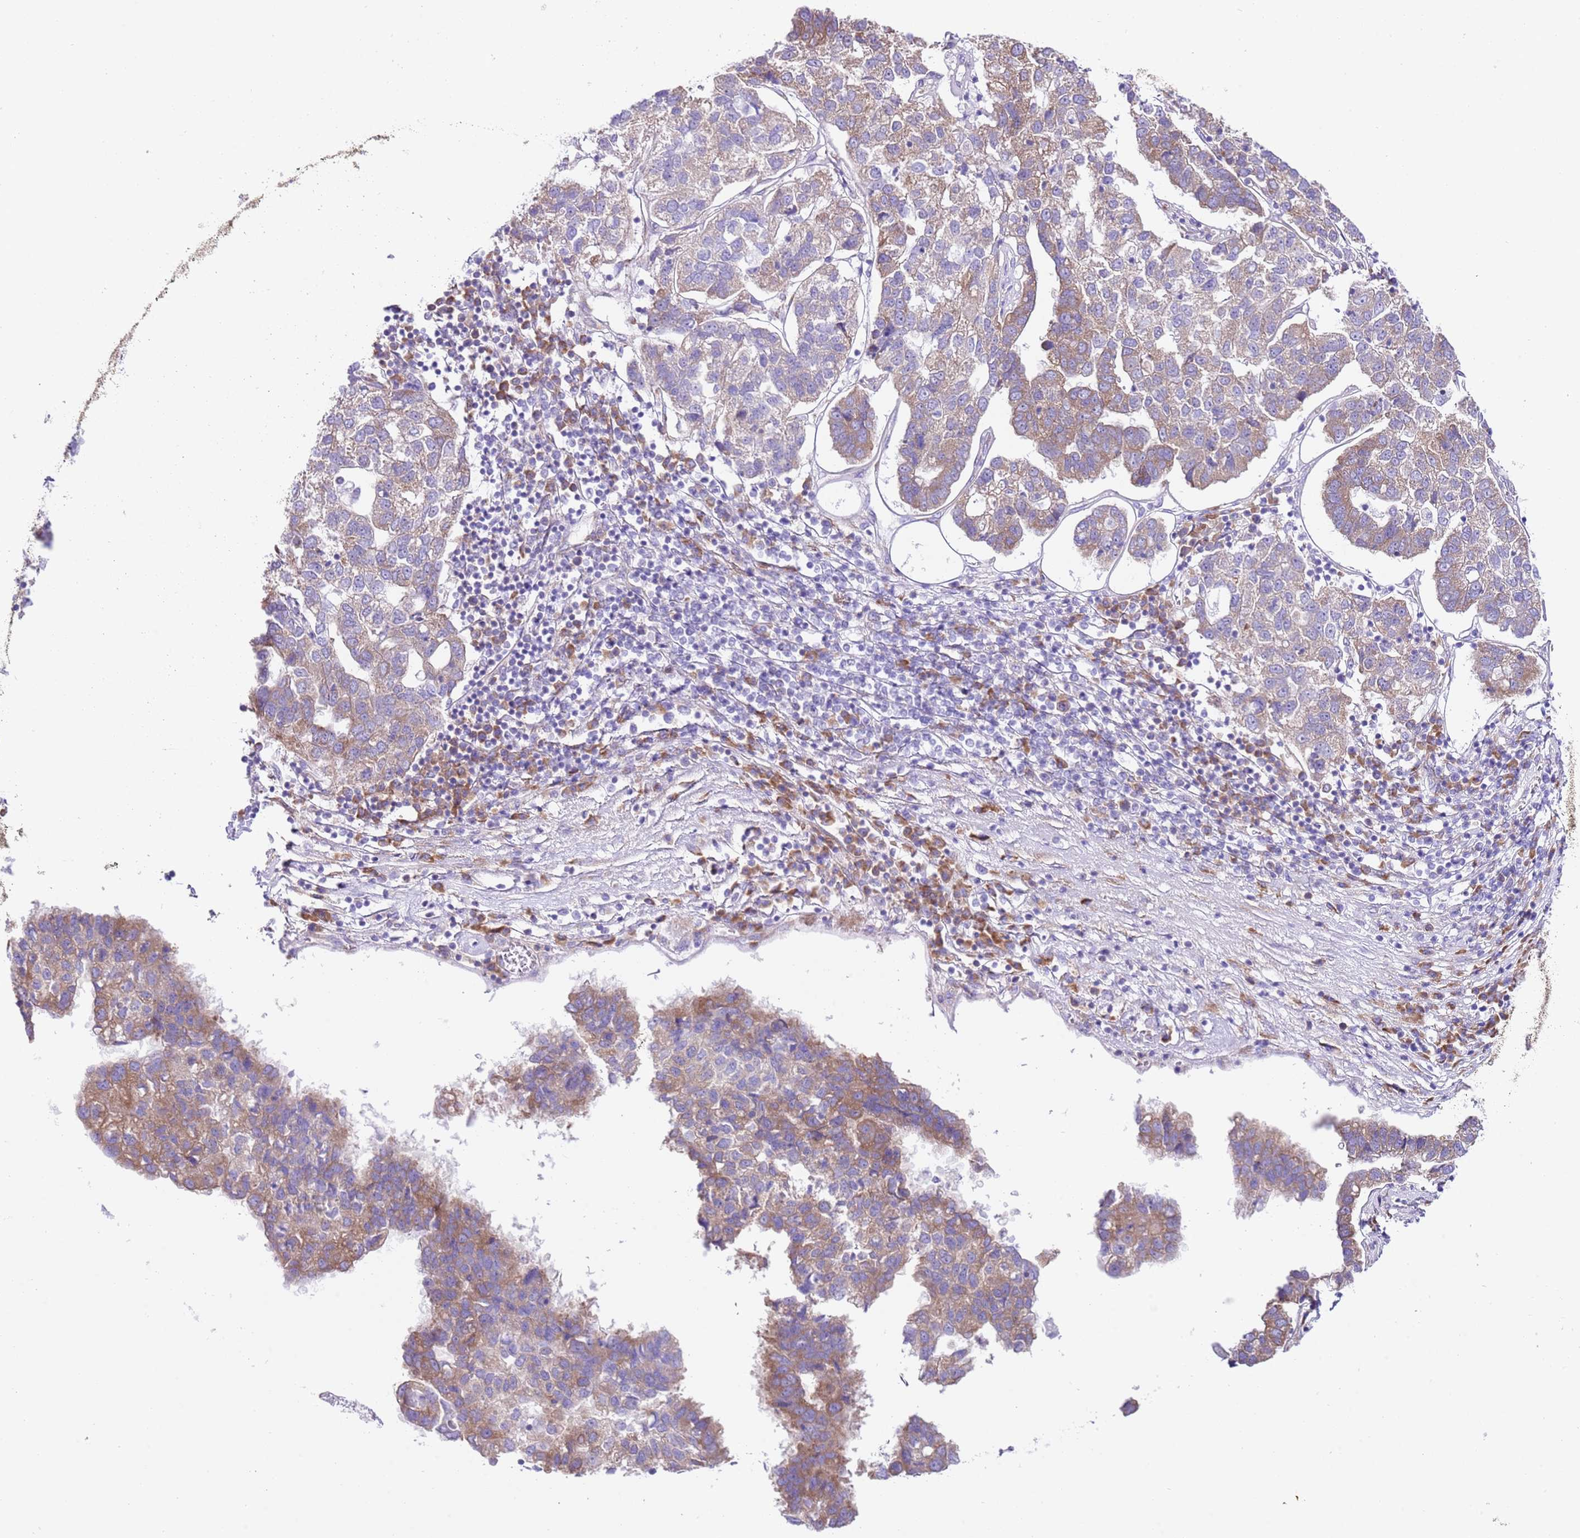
{"staining": {"intensity": "moderate", "quantity": ">75%", "location": "cytoplasmic/membranous"}, "tissue": "pancreatic cancer", "cell_type": "Tumor cells", "image_type": "cancer", "snomed": [{"axis": "morphology", "description": "Adenocarcinoma, NOS"}, {"axis": "topography", "description": "Pancreas"}], "caption": "A micrograph of pancreatic adenocarcinoma stained for a protein displays moderate cytoplasmic/membranous brown staining in tumor cells.", "gene": "RPS10", "patient": {"sex": "female", "age": 61}}